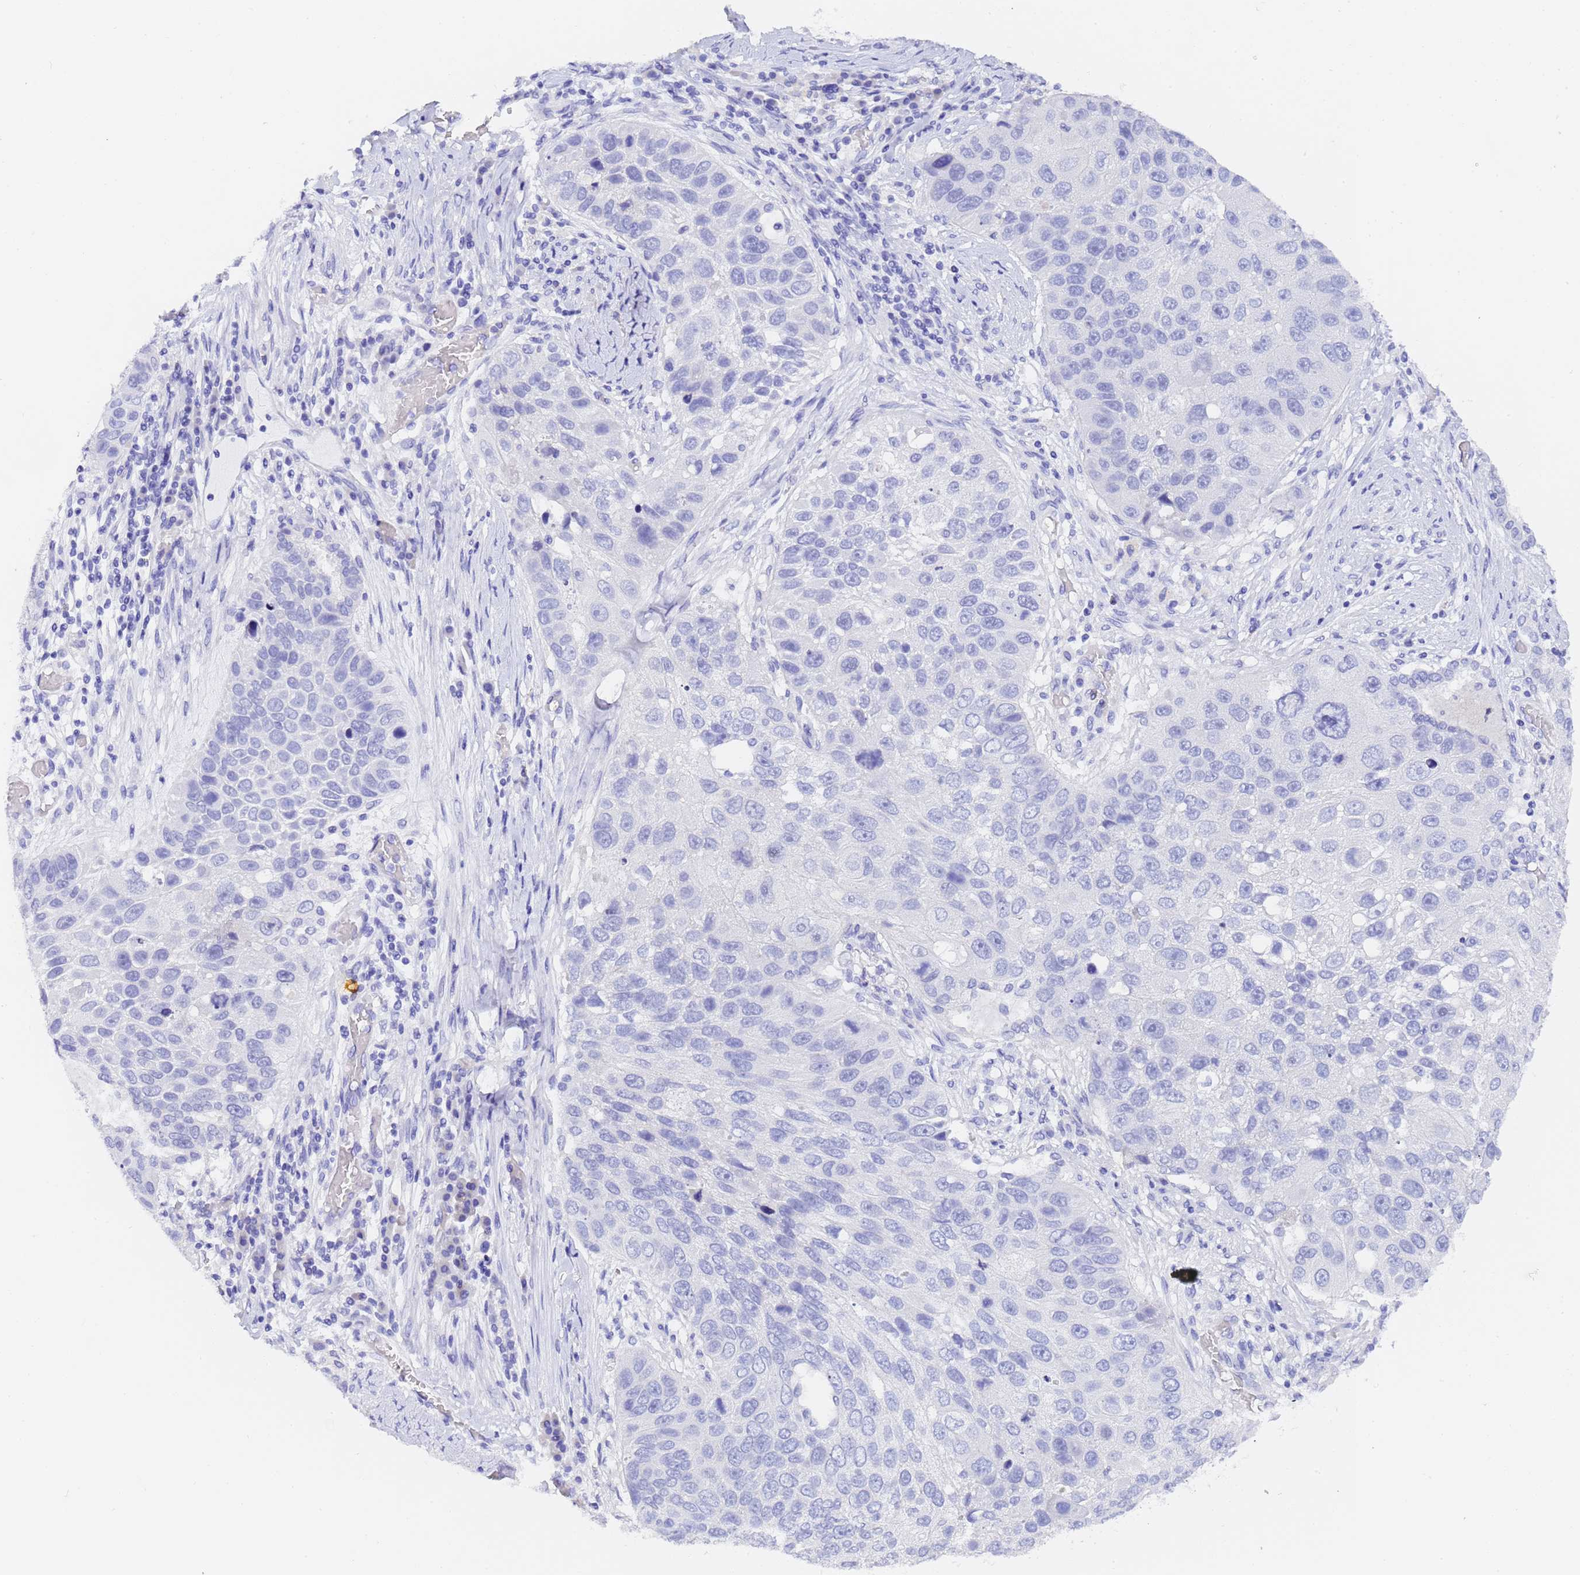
{"staining": {"intensity": "negative", "quantity": "none", "location": "none"}, "tissue": "lung cancer", "cell_type": "Tumor cells", "image_type": "cancer", "snomed": [{"axis": "morphology", "description": "Squamous cell carcinoma, NOS"}, {"axis": "topography", "description": "Lung"}], "caption": "DAB (3,3'-diaminobenzidine) immunohistochemical staining of squamous cell carcinoma (lung) exhibits no significant positivity in tumor cells.", "gene": "GABRA1", "patient": {"sex": "male", "age": 61}}